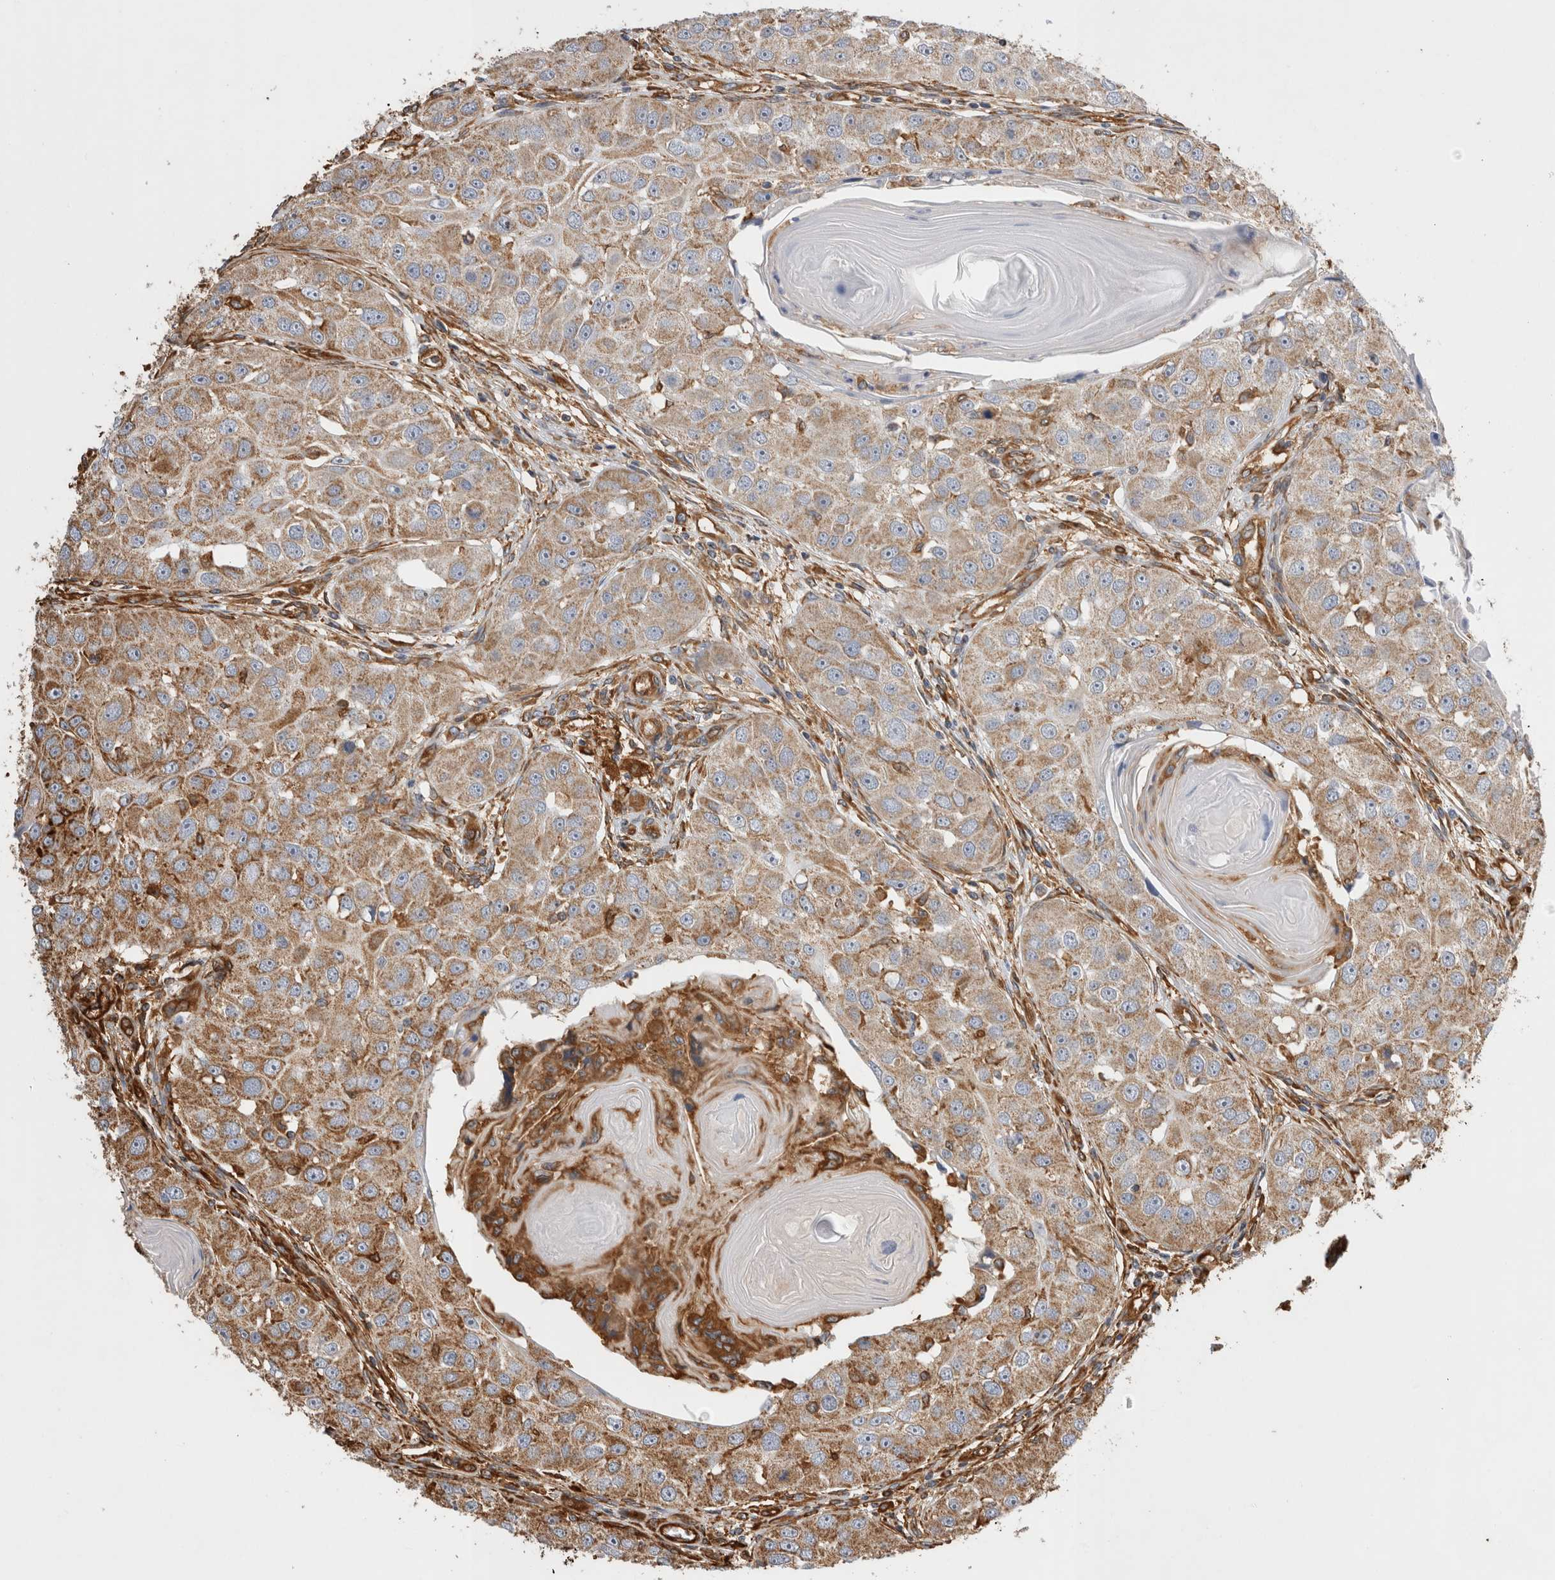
{"staining": {"intensity": "weak", "quantity": ">75%", "location": "cytoplasmic/membranous"}, "tissue": "head and neck cancer", "cell_type": "Tumor cells", "image_type": "cancer", "snomed": [{"axis": "morphology", "description": "Normal tissue, NOS"}, {"axis": "morphology", "description": "Squamous cell carcinoma, NOS"}, {"axis": "topography", "description": "Skeletal muscle"}, {"axis": "topography", "description": "Head-Neck"}], "caption": "A high-resolution photomicrograph shows IHC staining of head and neck squamous cell carcinoma, which exhibits weak cytoplasmic/membranous expression in about >75% of tumor cells.", "gene": "ZNF397", "patient": {"sex": "male", "age": 51}}